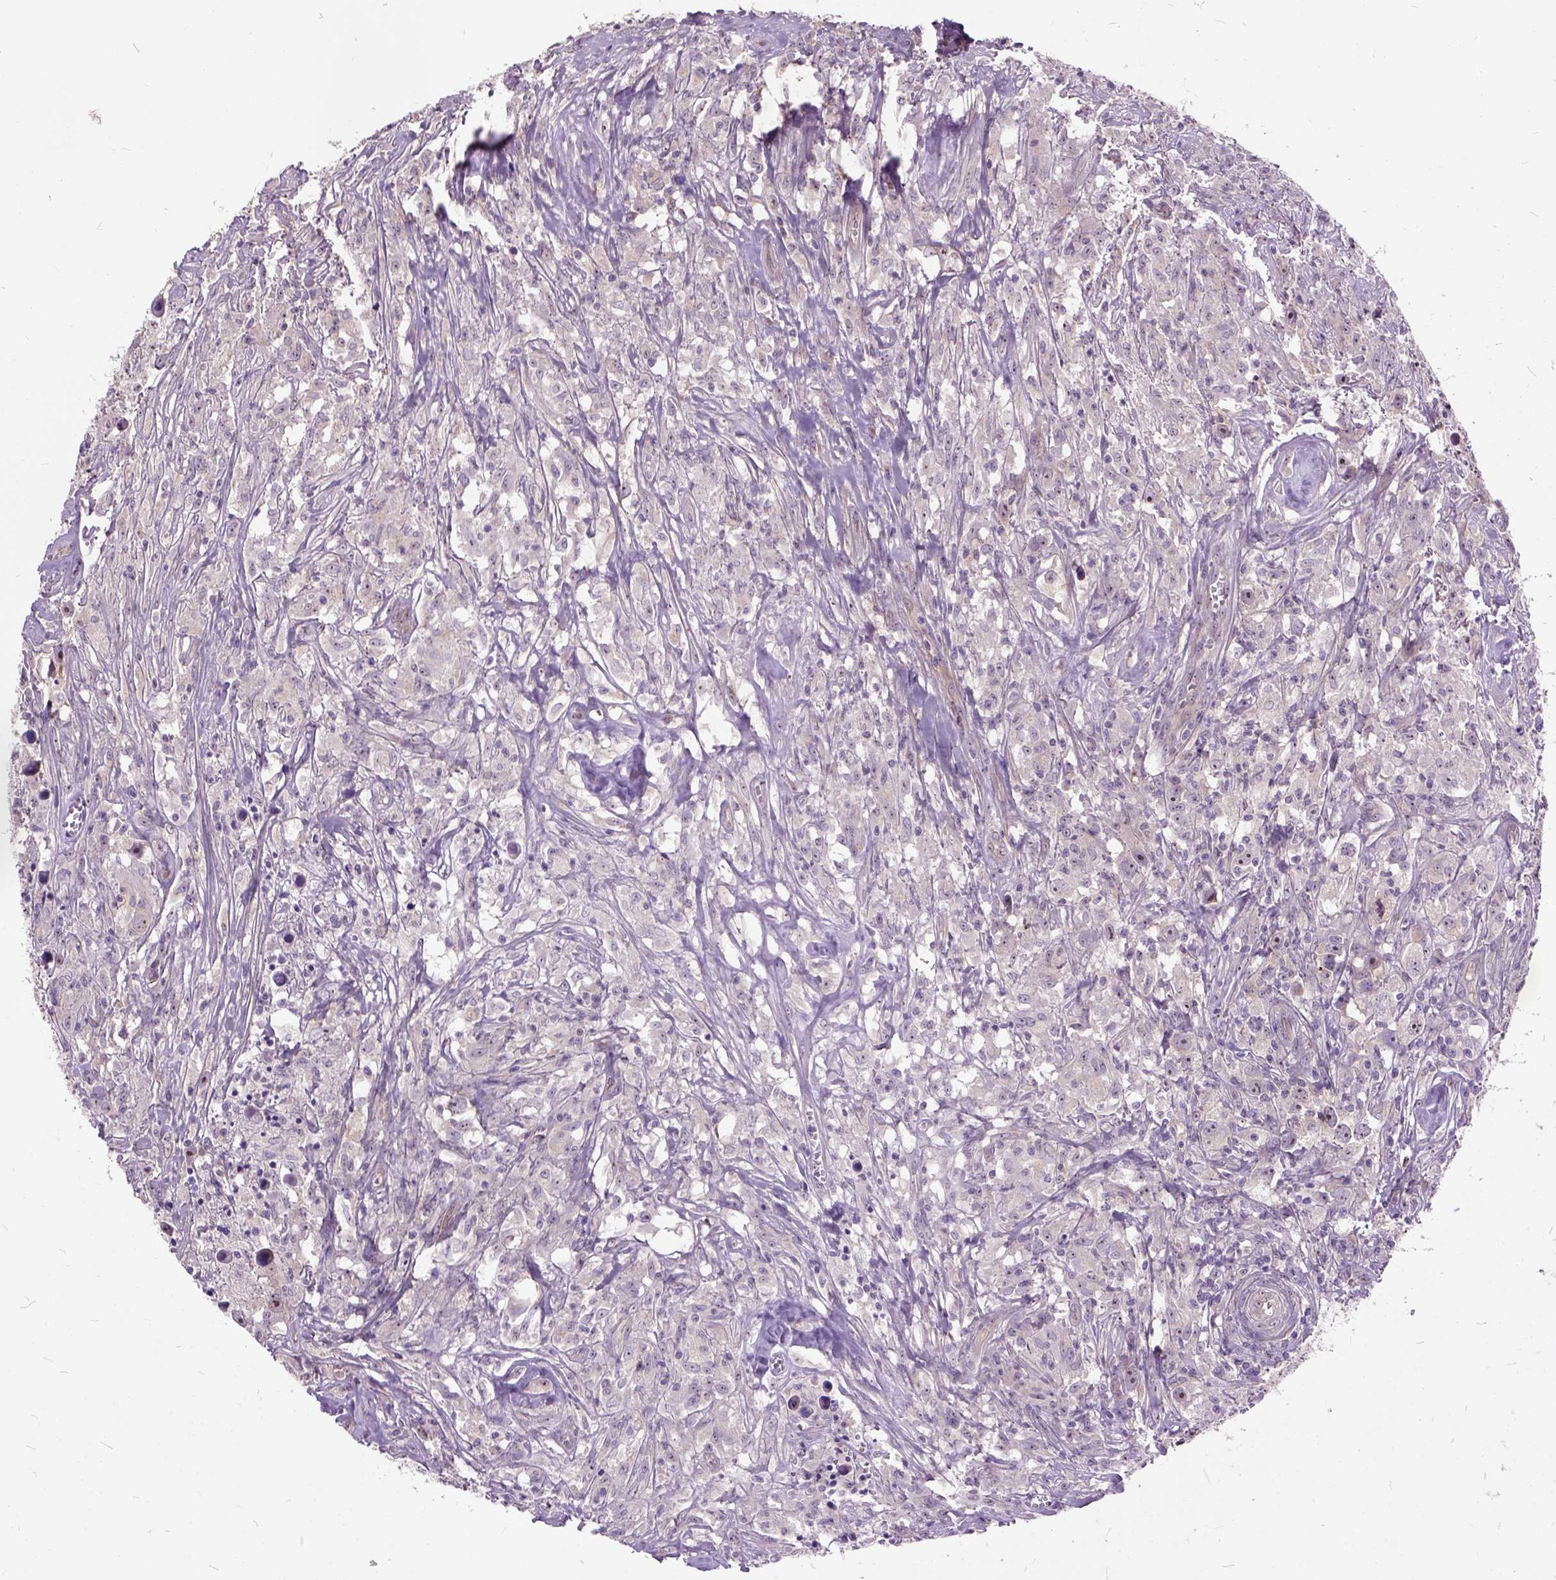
{"staining": {"intensity": "moderate", "quantity": ">75%", "location": "nuclear"}, "tissue": "testis cancer", "cell_type": "Tumor cells", "image_type": "cancer", "snomed": [{"axis": "morphology", "description": "Seminoma, NOS"}, {"axis": "topography", "description": "Testis"}], "caption": "Tumor cells display moderate nuclear positivity in about >75% of cells in testis cancer (seminoma).", "gene": "MAPT", "patient": {"sex": "male", "age": 49}}